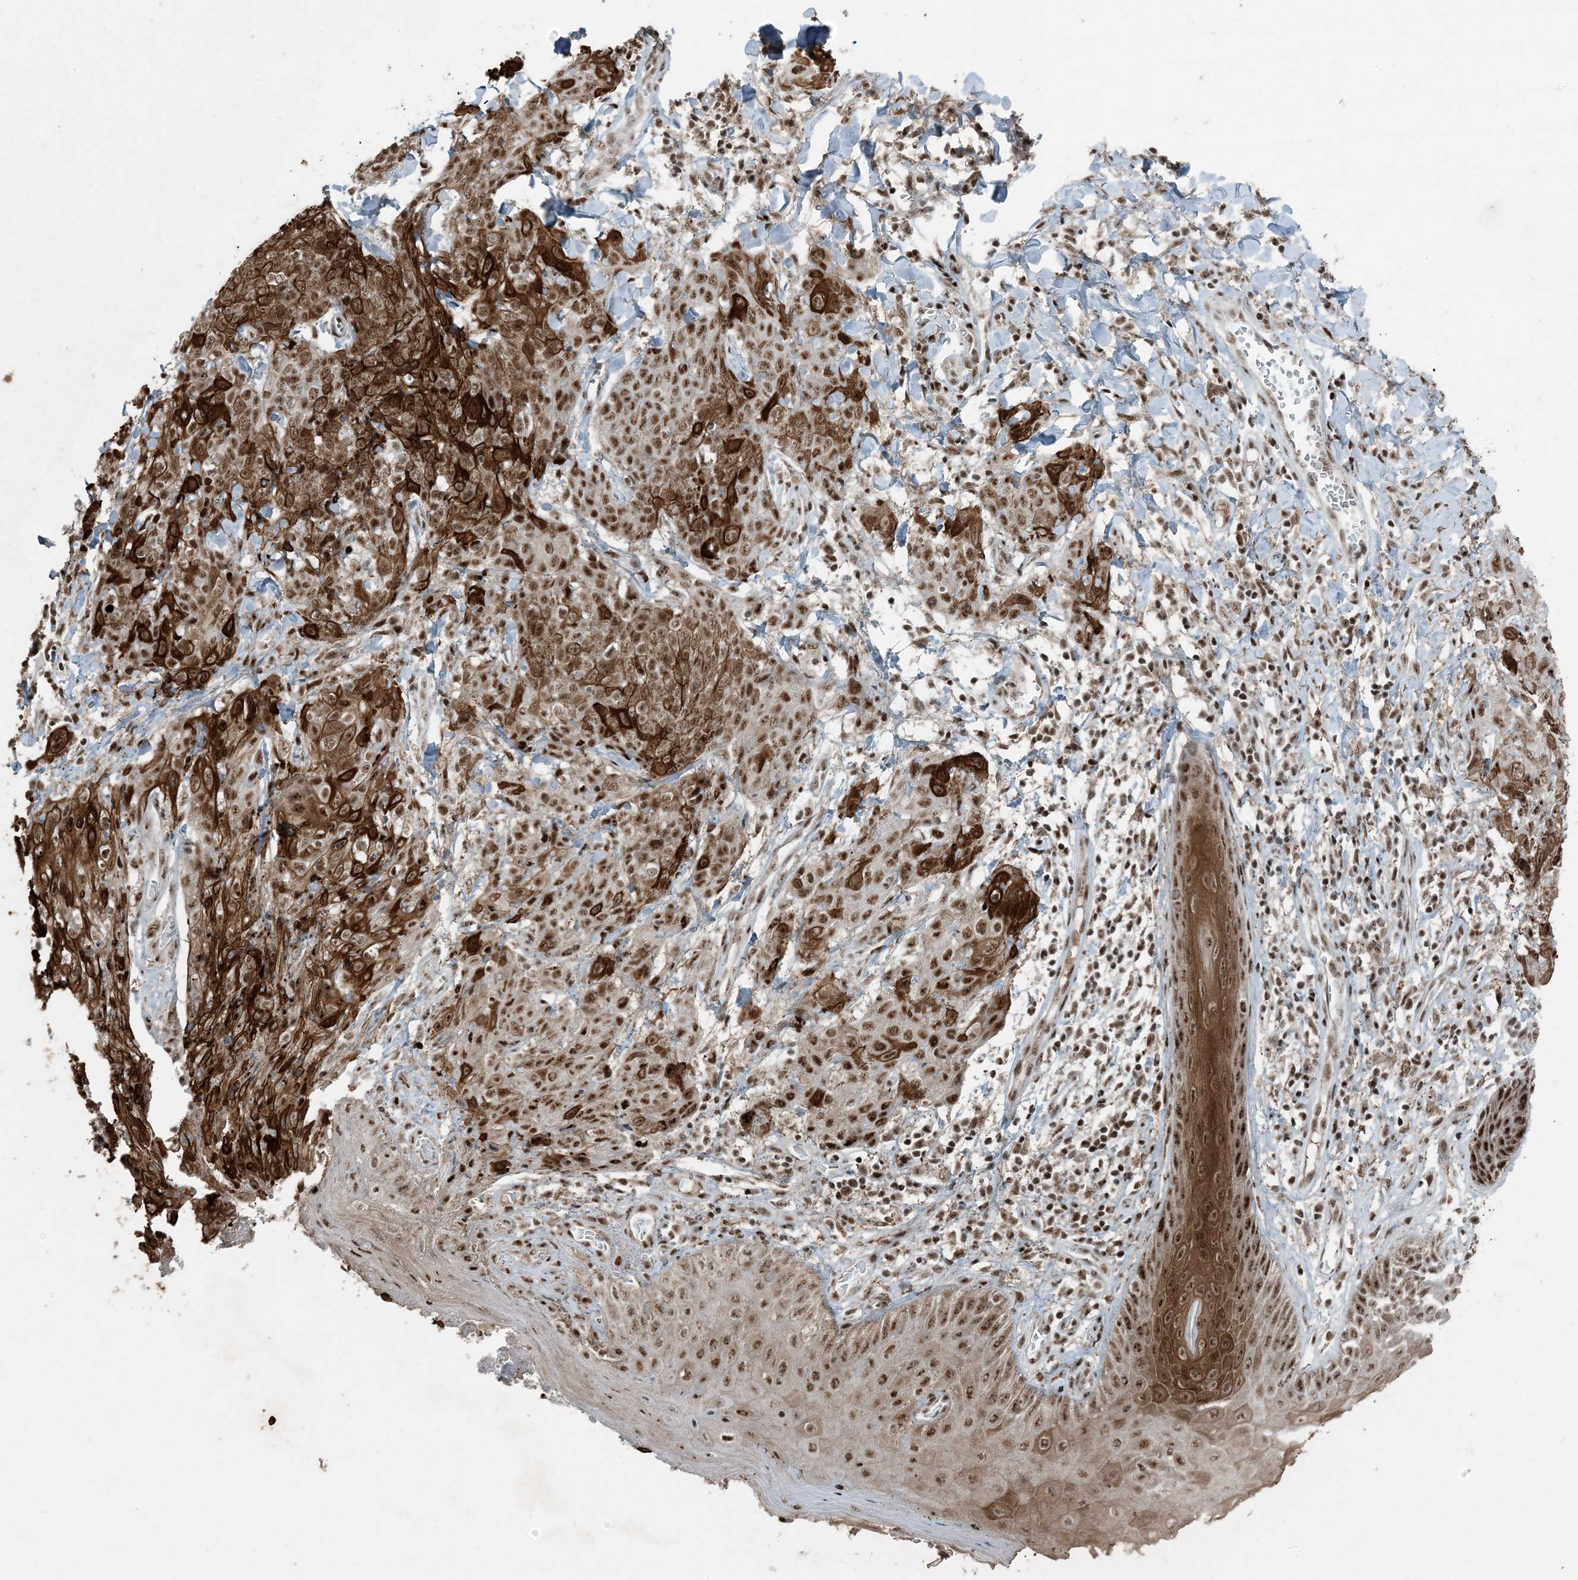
{"staining": {"intensity": "strong", "quantity": ">75%", "location": "cytoplasmic/membranous,nuclear"}, "tissue": "skin cancer", "cell_type": "Tumor cells", "image_type": "cancer", "snomed": [{"axis": "morphology", "description": "Squamous cell carcinoma, NOS"}, {"axis": "topography", "description": "Skin"}, {"axis": "topography", "description": "Vulva"}], "caption": "Protein expression analysis of skin cancer exhibits strong cytoplasmic/membranous and nuclear expression in about >75% of tumor cells. Nuclei are stained in blue.", "gene": "TADA2B", "patient": {"sex": "female", "age": 85}}